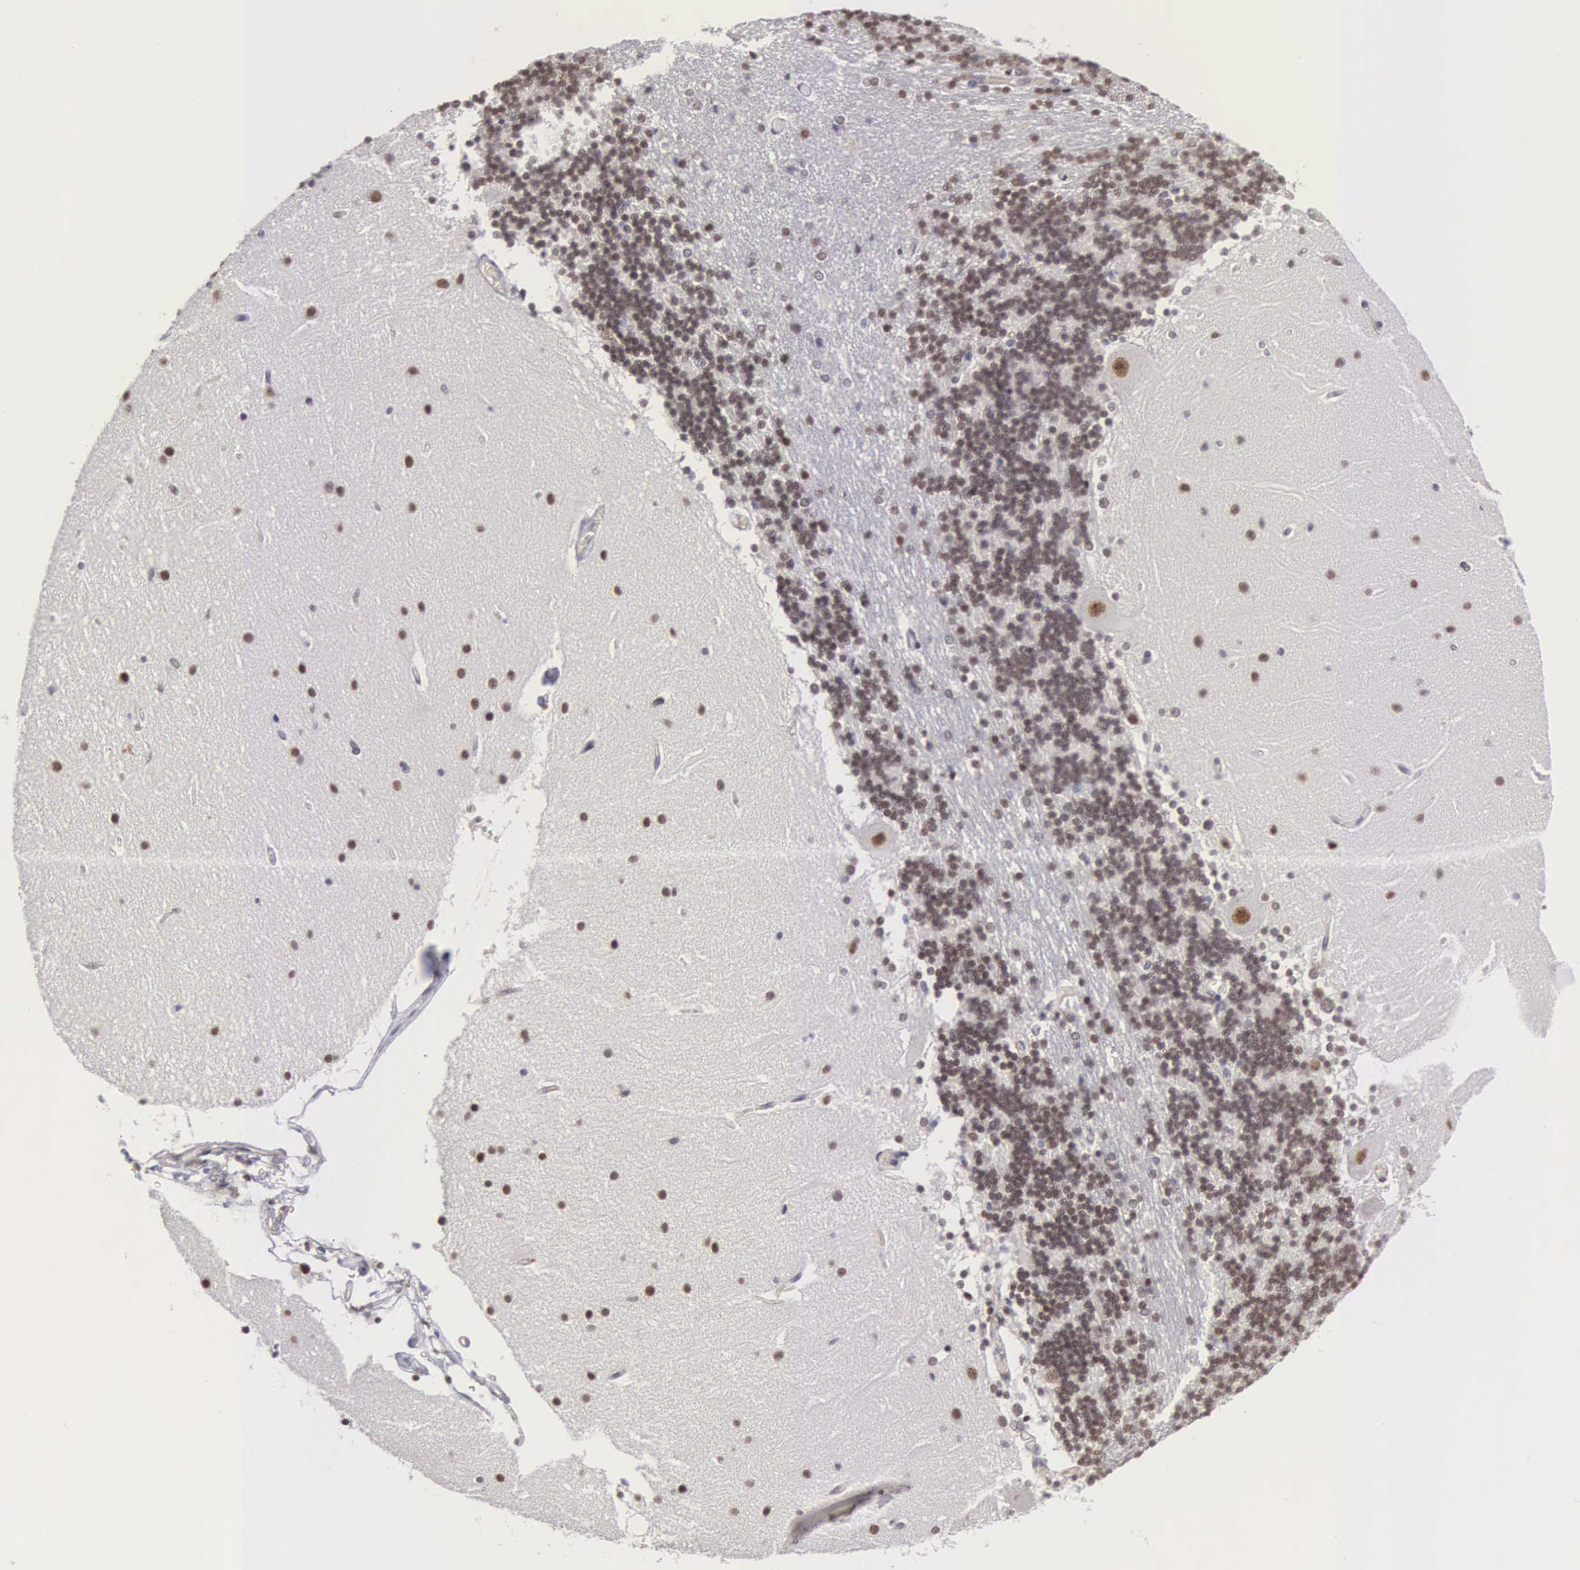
{"staining": {"intensity": "strong", "quantity": ">75%", "location": "nuclear"}, "tissue": "cerebellum", "cell_type": "Cells in granular layer", "image_type": "normal", "snomed": [{"axis": "morphology", "description": "Normal tissue, NOS"}, {"axis": "topography", "description": "Cerebellum"}], "caption": "Cerebellum stained with DAB (3,3'-diaminobenzidine) immunohistochemistry (IHC) demonstrates high levels of strong nuclear staining in about >75% of cells in granular layer.", "gene": "MORC2", "patient": {"sex": "female", "age": 54}}